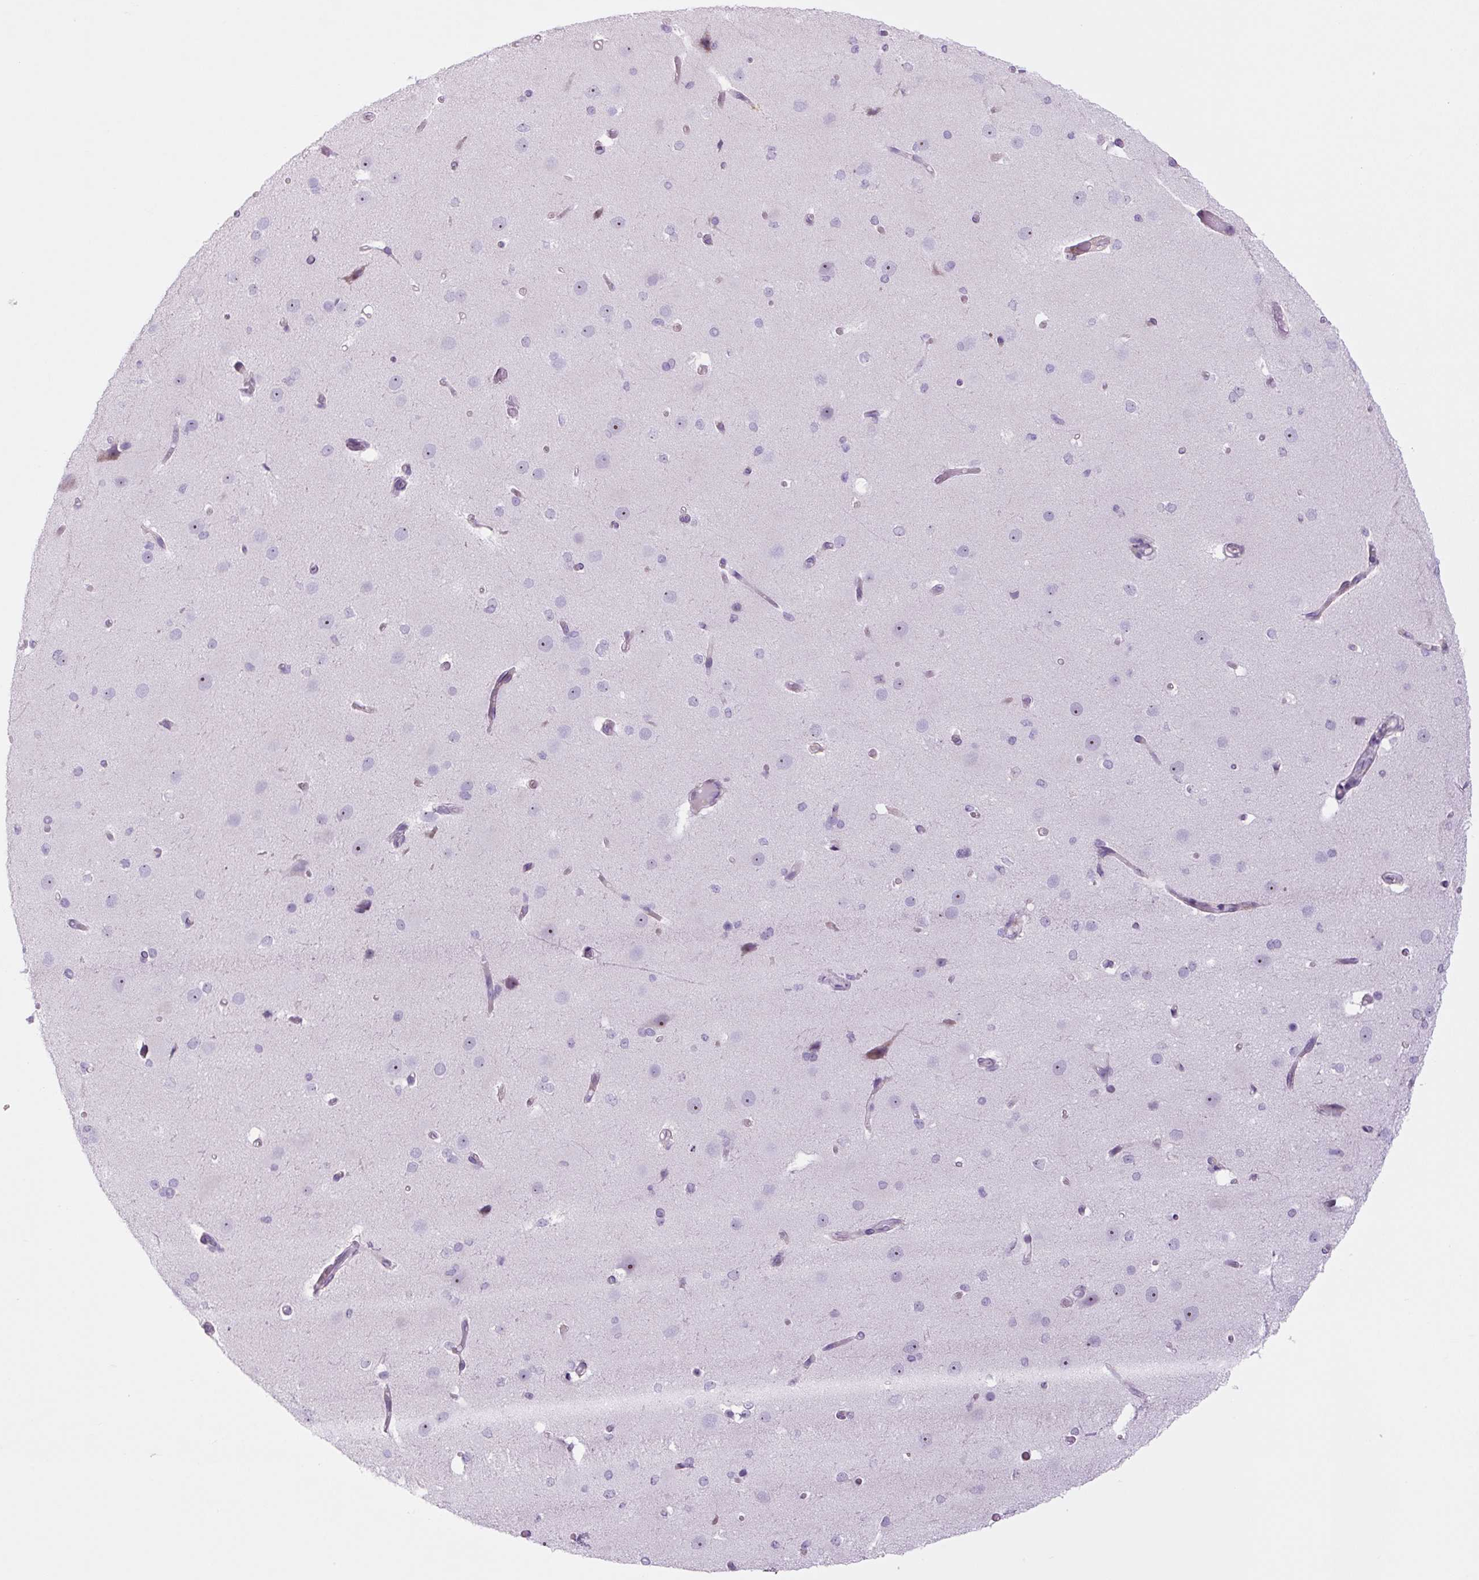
{"staining": {"intensity": "negative", "quantity": "none", "location": "none"}, "tissue": "cerebral cortex", "cell_type": "Endothelial cells", "image_type": "normal", "snomed": [{"axis": "morphology", "description": "Normal tissue, NOS"}, {"axis": "morphology", "description": "Inflammation, NOS"}, {"axis": "topography", "description": "Cerebral cortex"}], "caption": "Protein analysis of normal cerebral cortex displays no significant expression in endothelial cells.", "gene": "RRS1", "patient": {"sex": "male", "age": 6}}